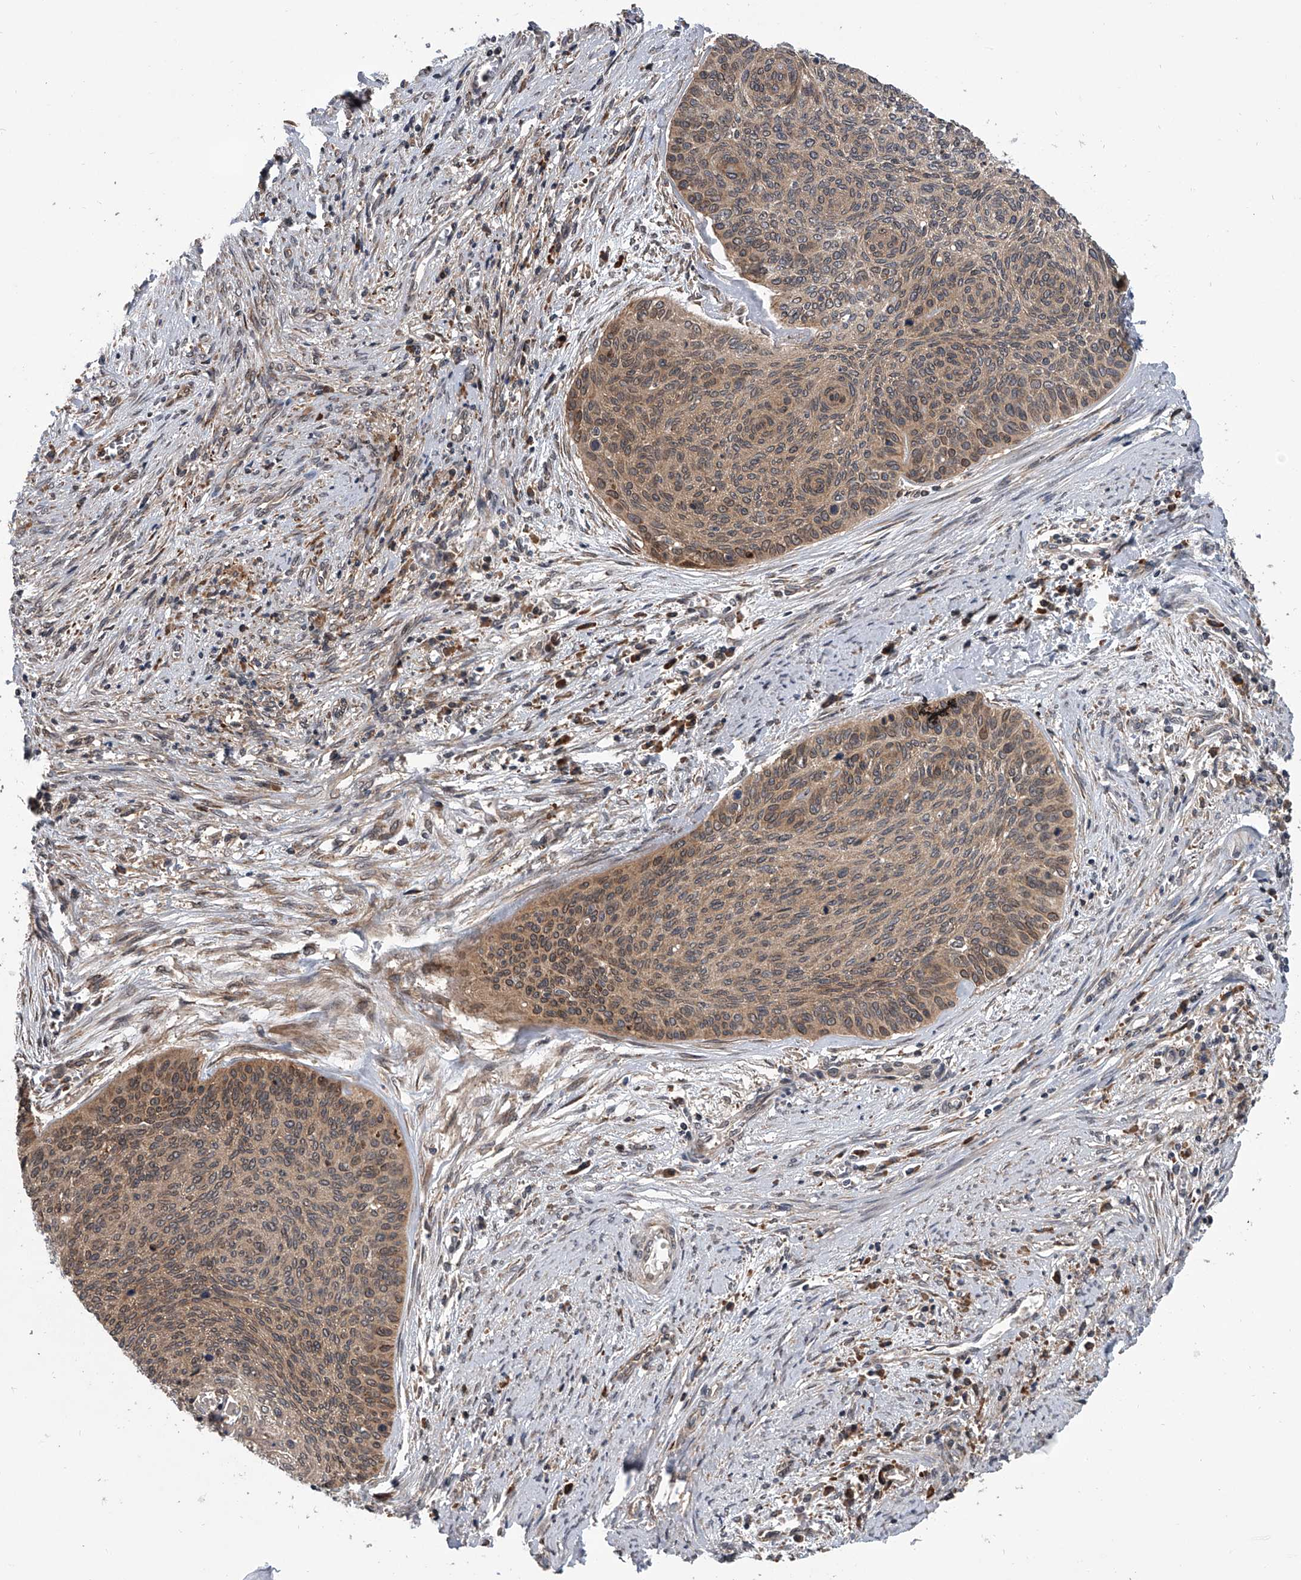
{"staining": {"intensity": "weak", "quantity": ">75%", "location": "cytoplasmic/membranous"}, "tissue": "cervical cancer", "cell_type": "Tumor cells", "image_type": "cancer", "snomed": [{"axis": "morphology", "description": "Squamous cell carcinoma, NOS"}, {"axis": "topography", "description": "Cervix"}], "caption": "IHC histopathology image of neoplastic tissue: squamous cell carcinoma (cervical) stained using immunohistochemistry (IHC) displays low levels of weak protein expression localized specifically in the cytoplasmic/membranous of tumor cells, appearing as a cytoplasmic/membranous brown color.", "gene": "GEMIN8", "patient": {"sex": "female", "age": 55}}